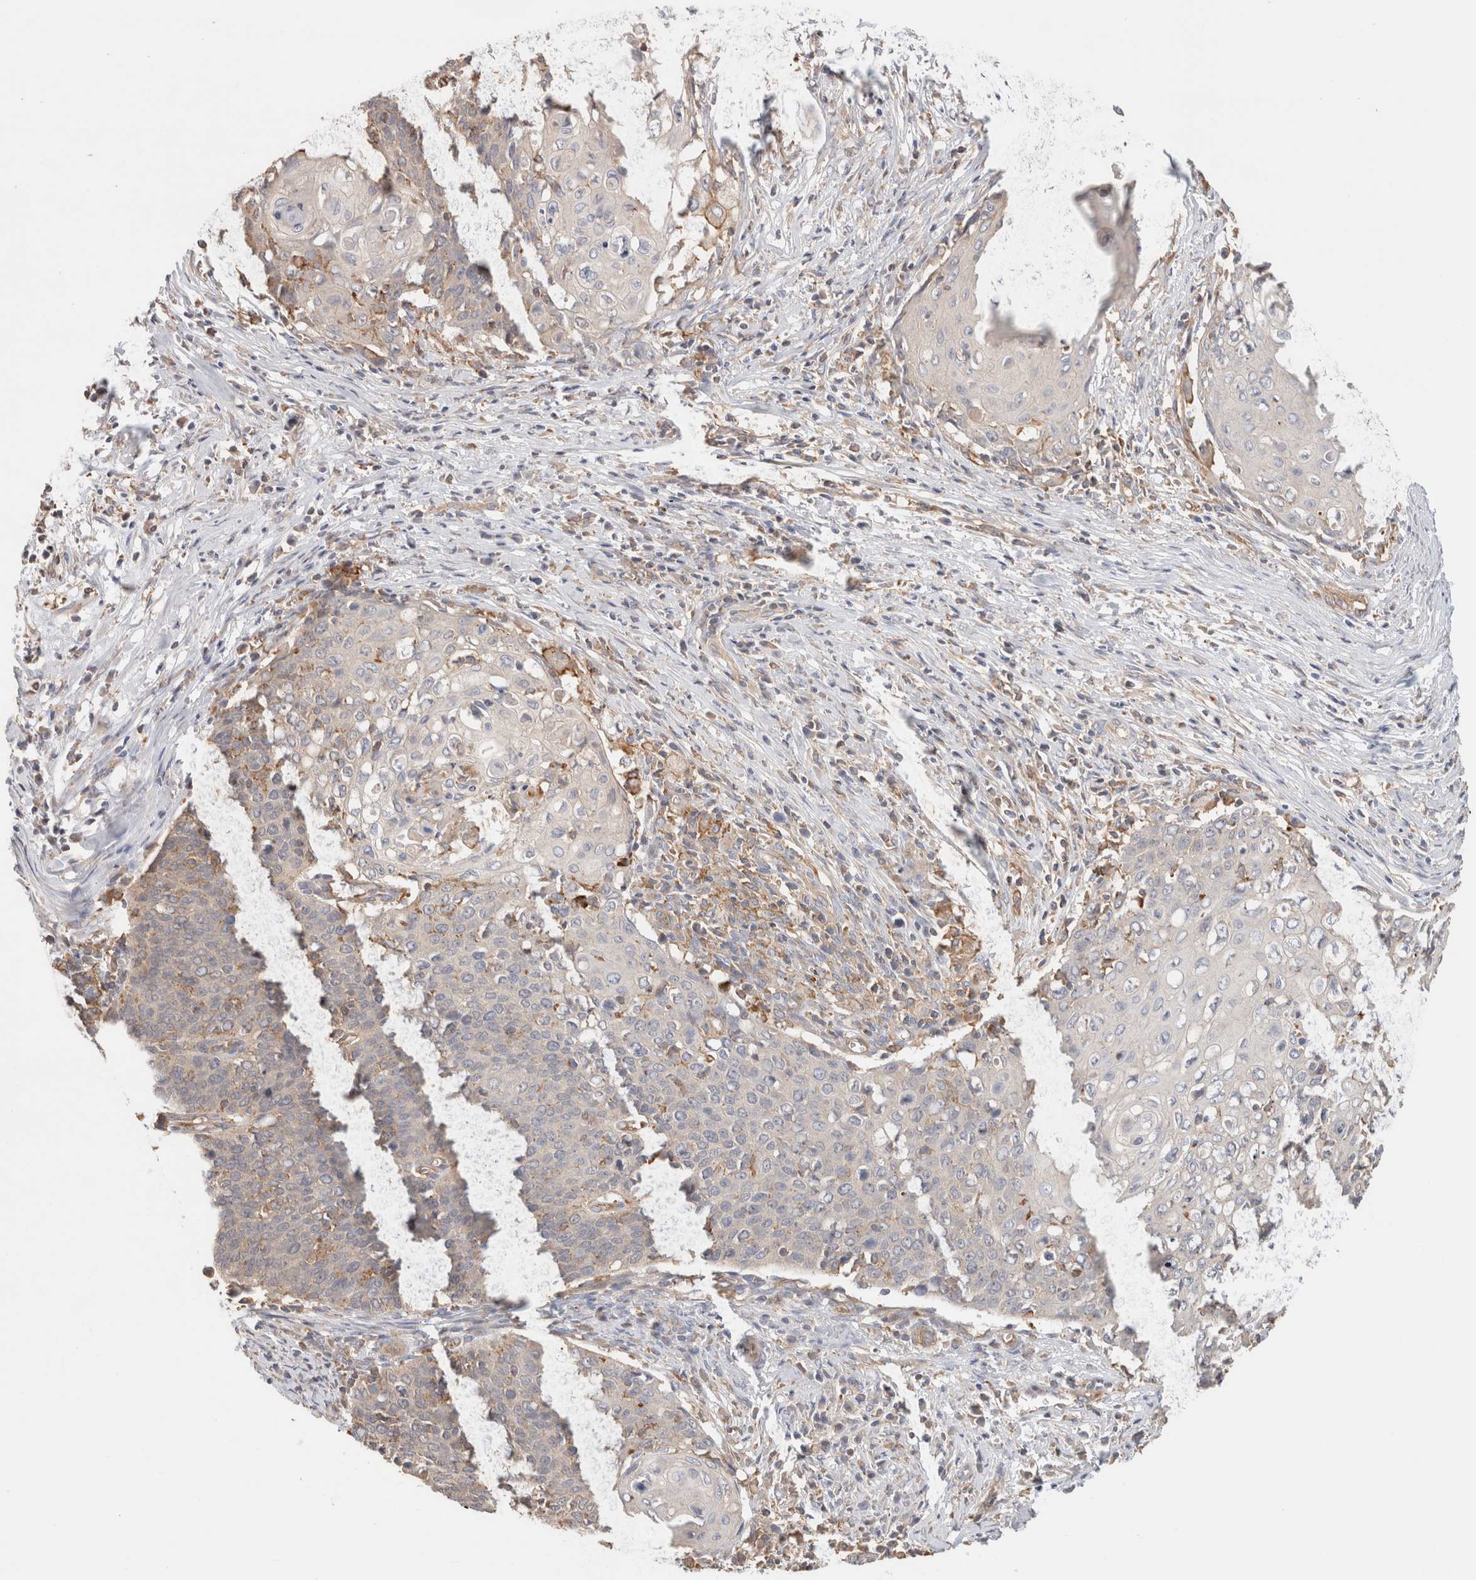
{"staining": {"intensity": "negative", "quantity": "none", "location": "none"}, "tissue": "cervical cancer", "cell_type": "Tumor cells", "image_type": "cancer", "snomed": [{"axis": "morphology", "description": "Squamous cell carcinoma, NOS"}, {"axis": "topography", "description": "Cervix"}], "caption": "This is an immunohistochemistry (IHC) histopathology image of human cervical squamous cell carcinoma. There is no positivity in tumor cells.", "gene": "CFAP418", "patient": {"sex": "female", "age": 39}}